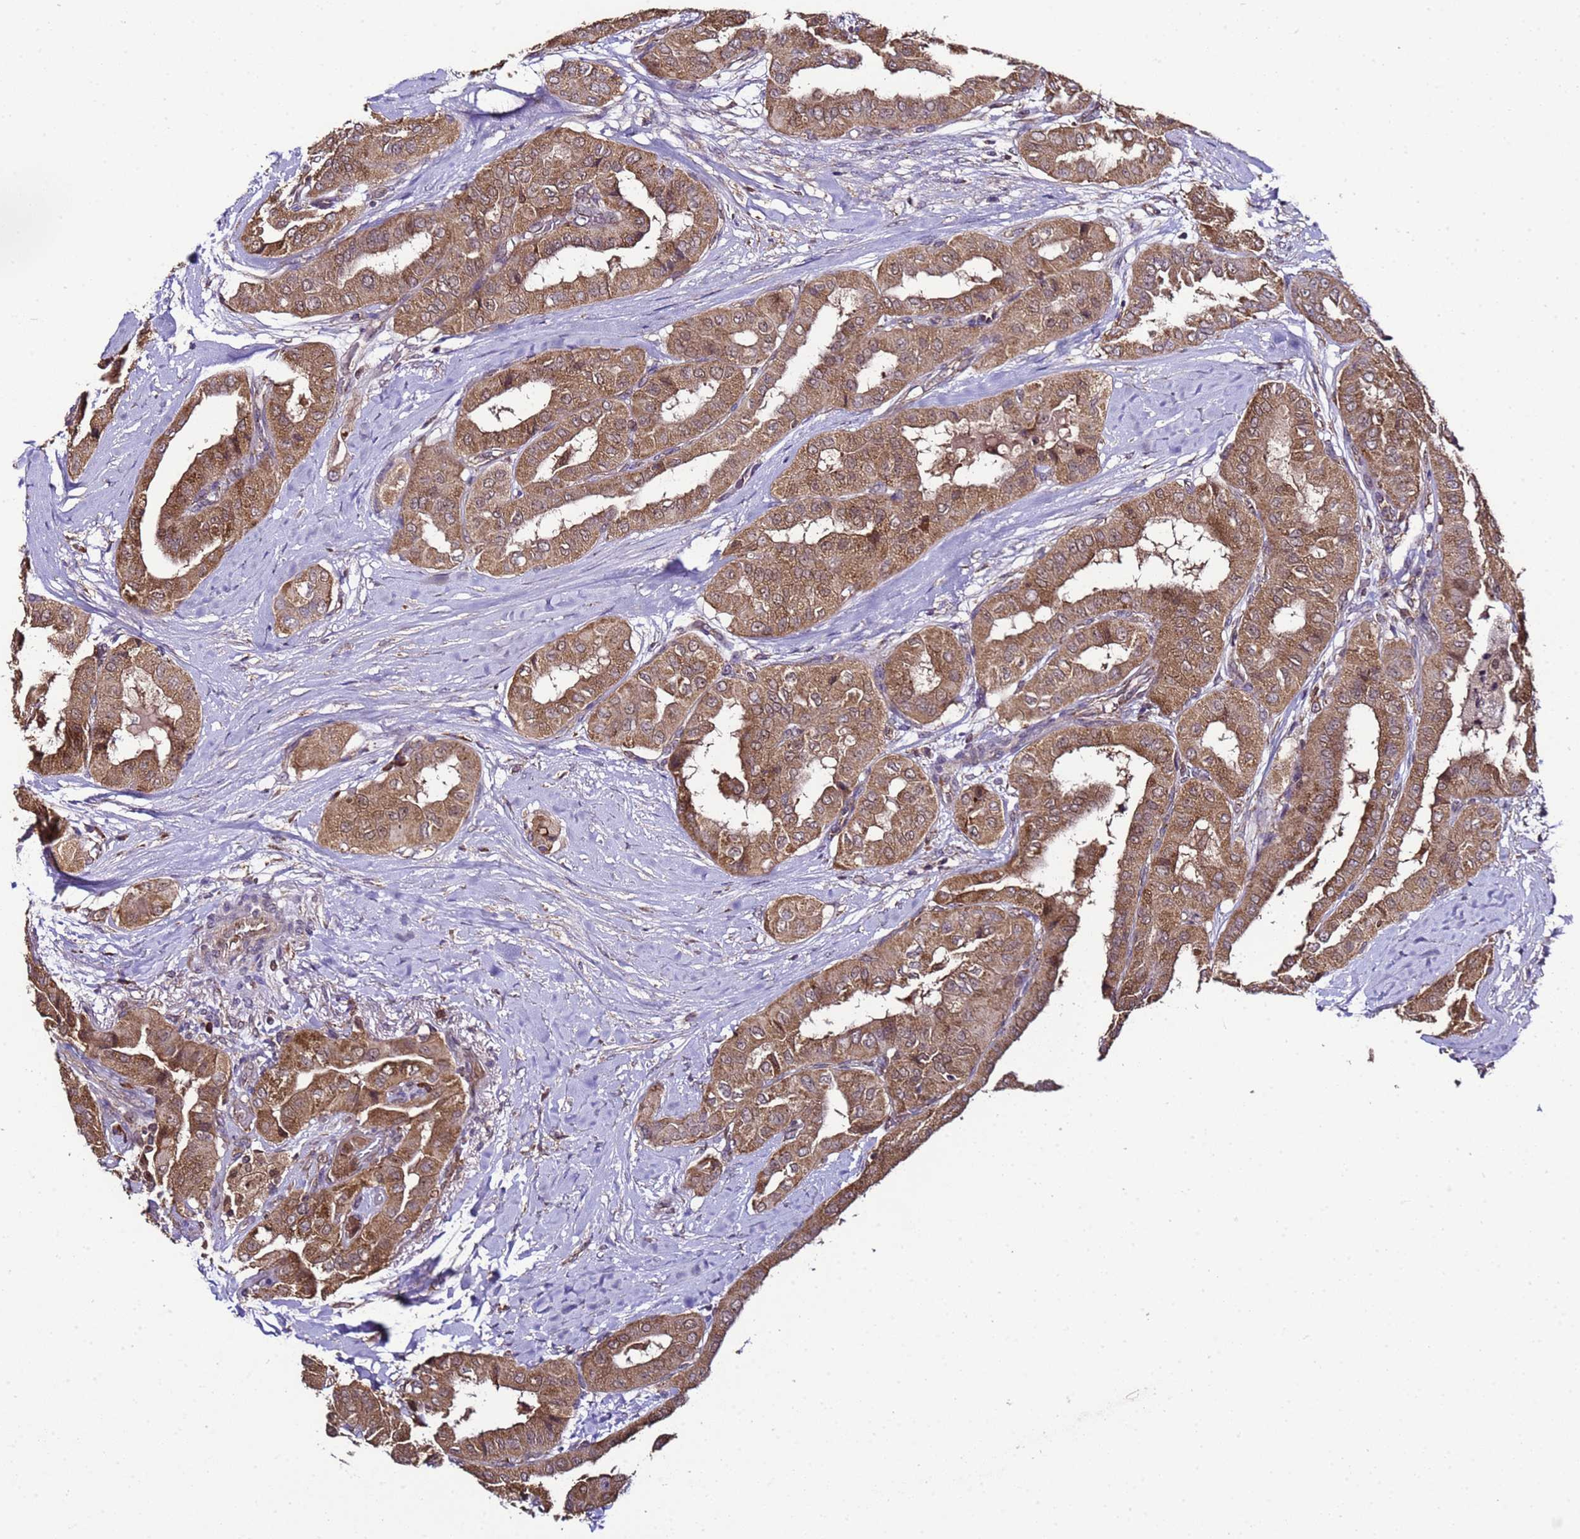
{"staining": {"intensity": "moderate", "quantity": ">75%", "location": "cytoplasmic/membranous"}, "tissue": "thyroid cancer", "cell_type": "Tumor cells", "image_type": "cancer", "snomed": [{"axis": "morphology", "description": "Papillary adenocarcinoma, NOS"}, {"axis": "topography", "description": "Thyroid gland"}], "caption": "Moderate cytoplasmic/membranous protein staining is seen in approximately >75% of tumor cells in papillary adenocarcinoma (thyroid).", "gene": "HSPBAP1", "patient": {"sex": "female", "age": 59}}